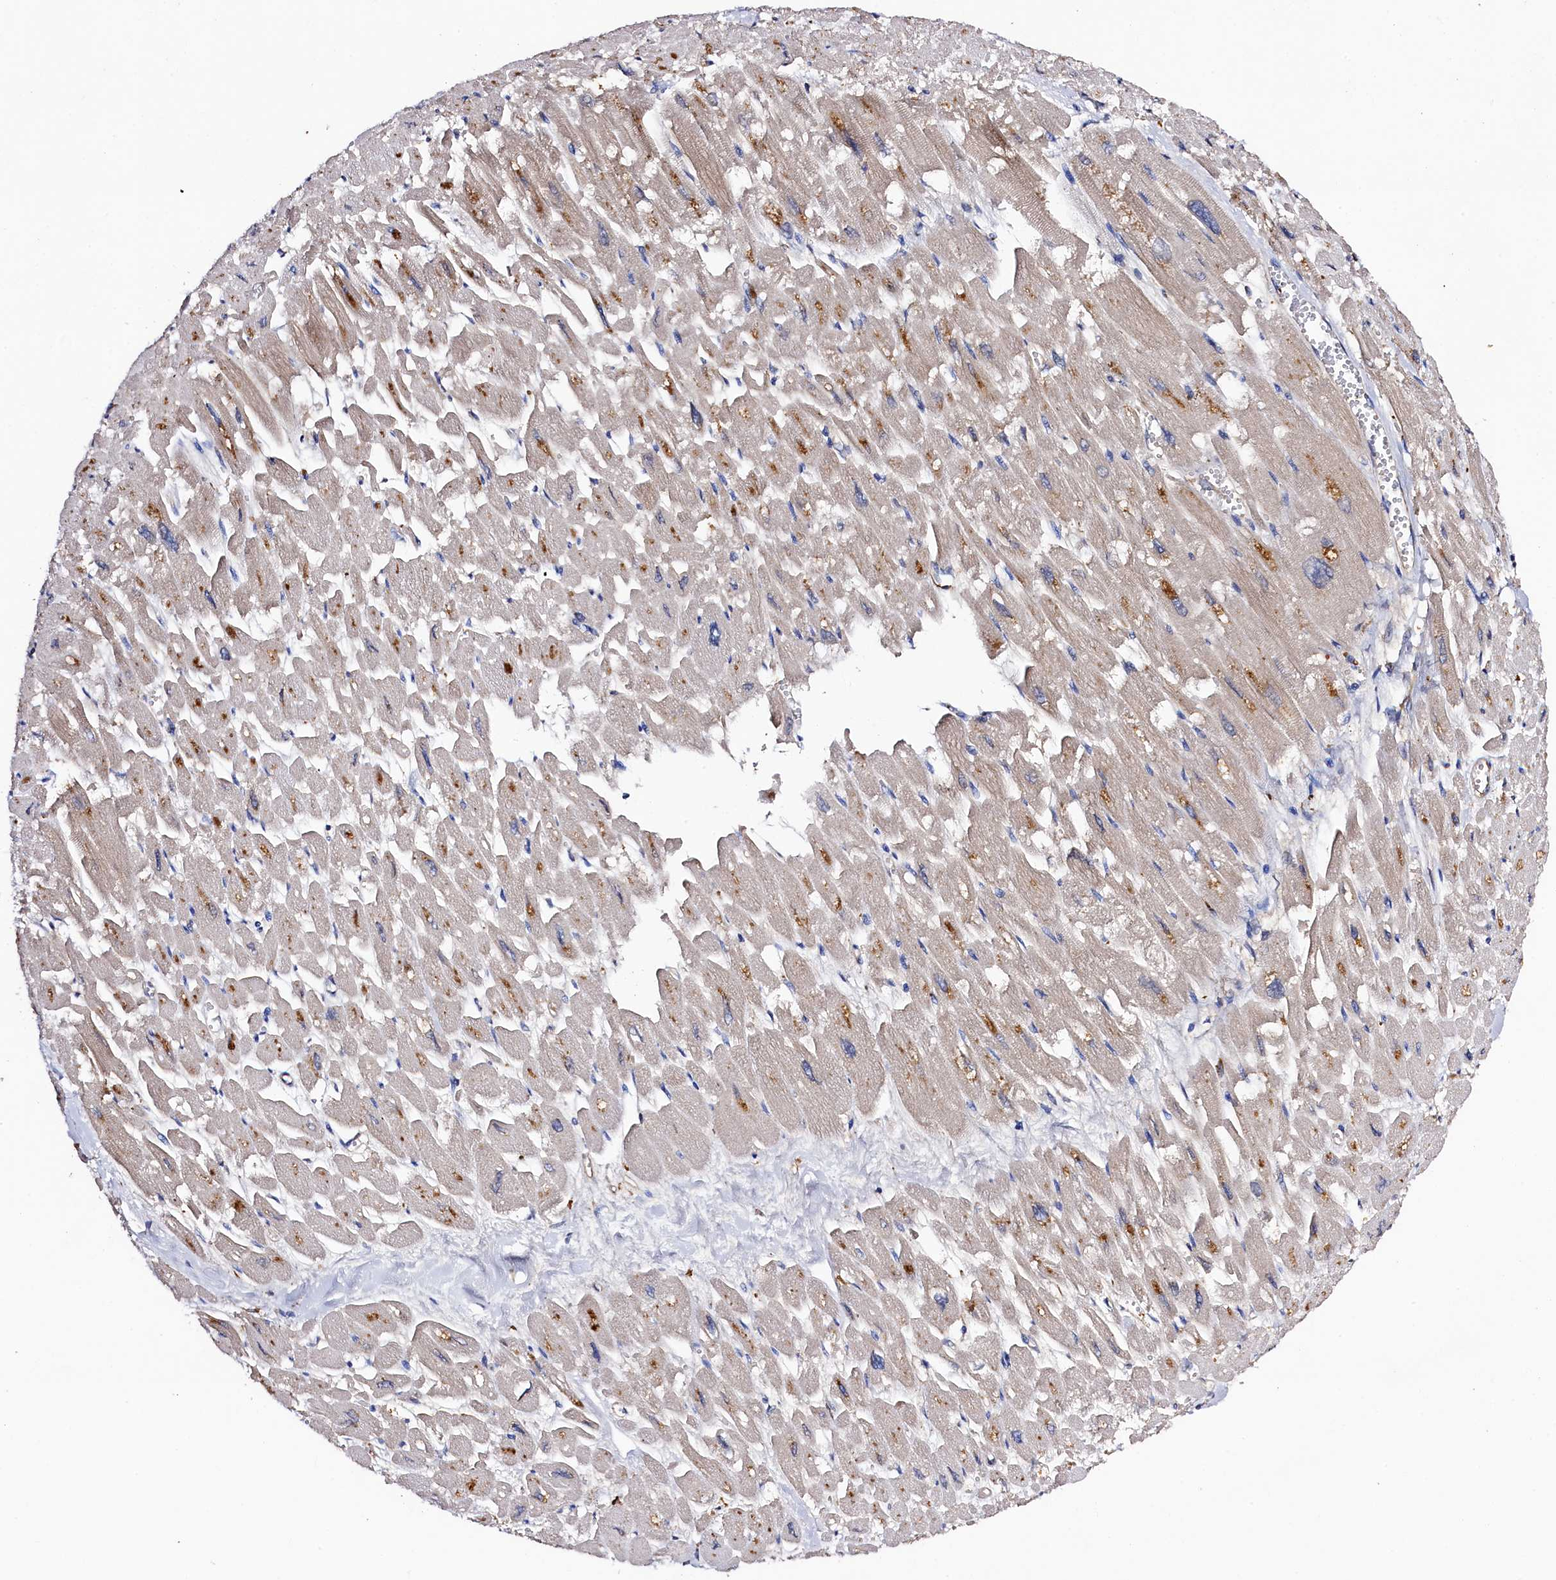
{"staining": {"intensity": "weak", "quantity": "25%-75%", "location": "cytoplasmic/membranous"}, "tissue": "heart muscle", "cell_type": "Cardiomyocytes", "image_type": "normal", "snomed": [{"axis": "morphology", "description": "Normal tissue, NOS"}, {"axis": "topography", "description": "Heart"}], "caption": "High-power microscopy captured an IHC micrograph of benign heart muscle, revealing weak cytoplasmic/membranous expression in about 25%-75% of cardiomyocytes.", "gene": "TK2", "patient": {"sex": "male", "age": 54}}